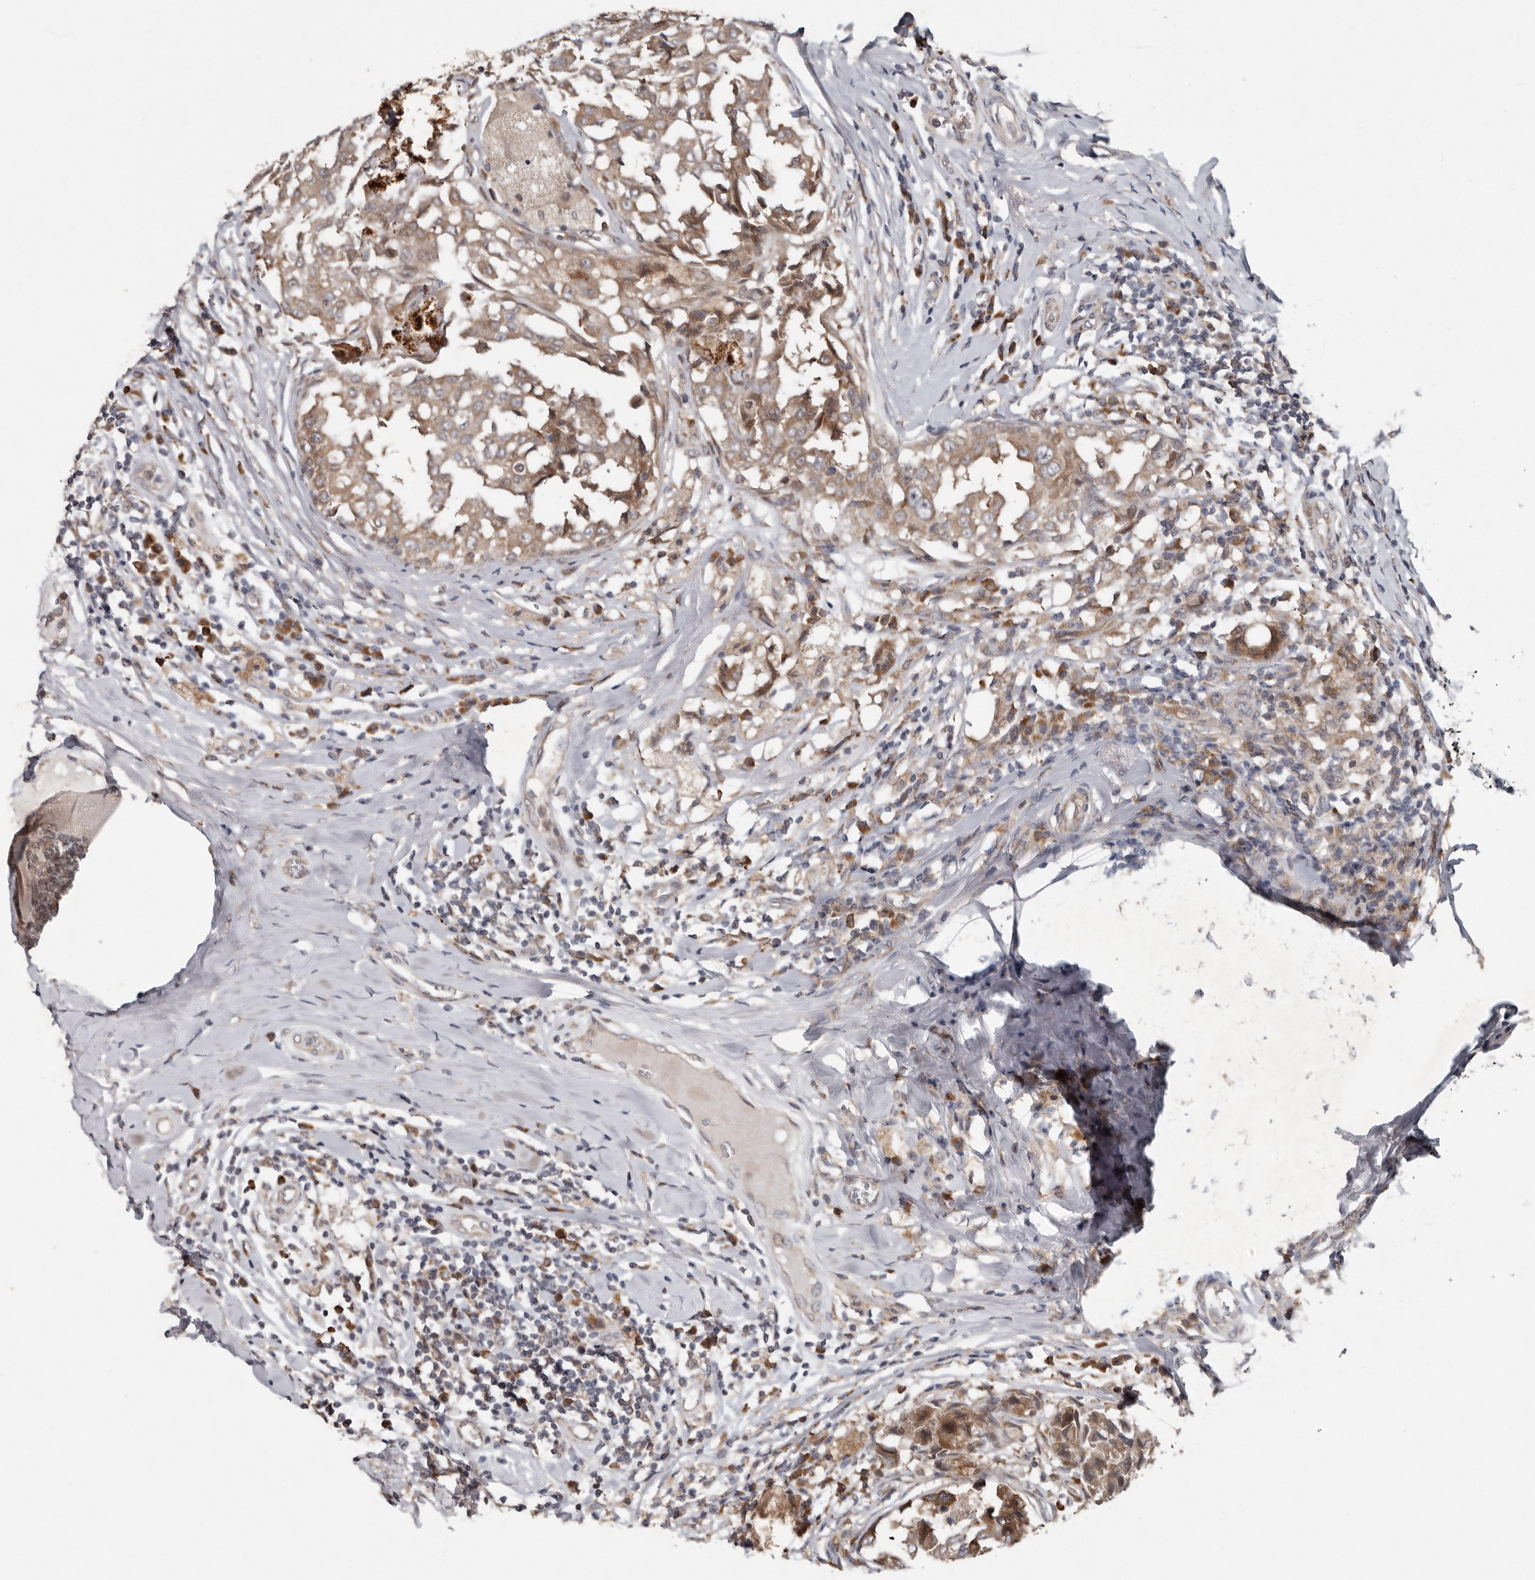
{"staining": {"intensity": "moderate", "quantity": ">75%", "location": "cytoplasmic/membranous"}, "tissue": "breast cancer", "cell_type": "Tumor cells", "image_type": "cancer", "snomed": [{"axis": "morphology", "description": "Duct carcinoma"}, {"axis": "topography", "description": "Breast"}], "caption": "There is medium levels of moderate cytoplasmic/membranous staining in tumor cells of breast cancer, as demonstrated by immunohistochemical staining (brown color).", "gene": "CHML", "patient": {"sex": "female", "age": 27}}